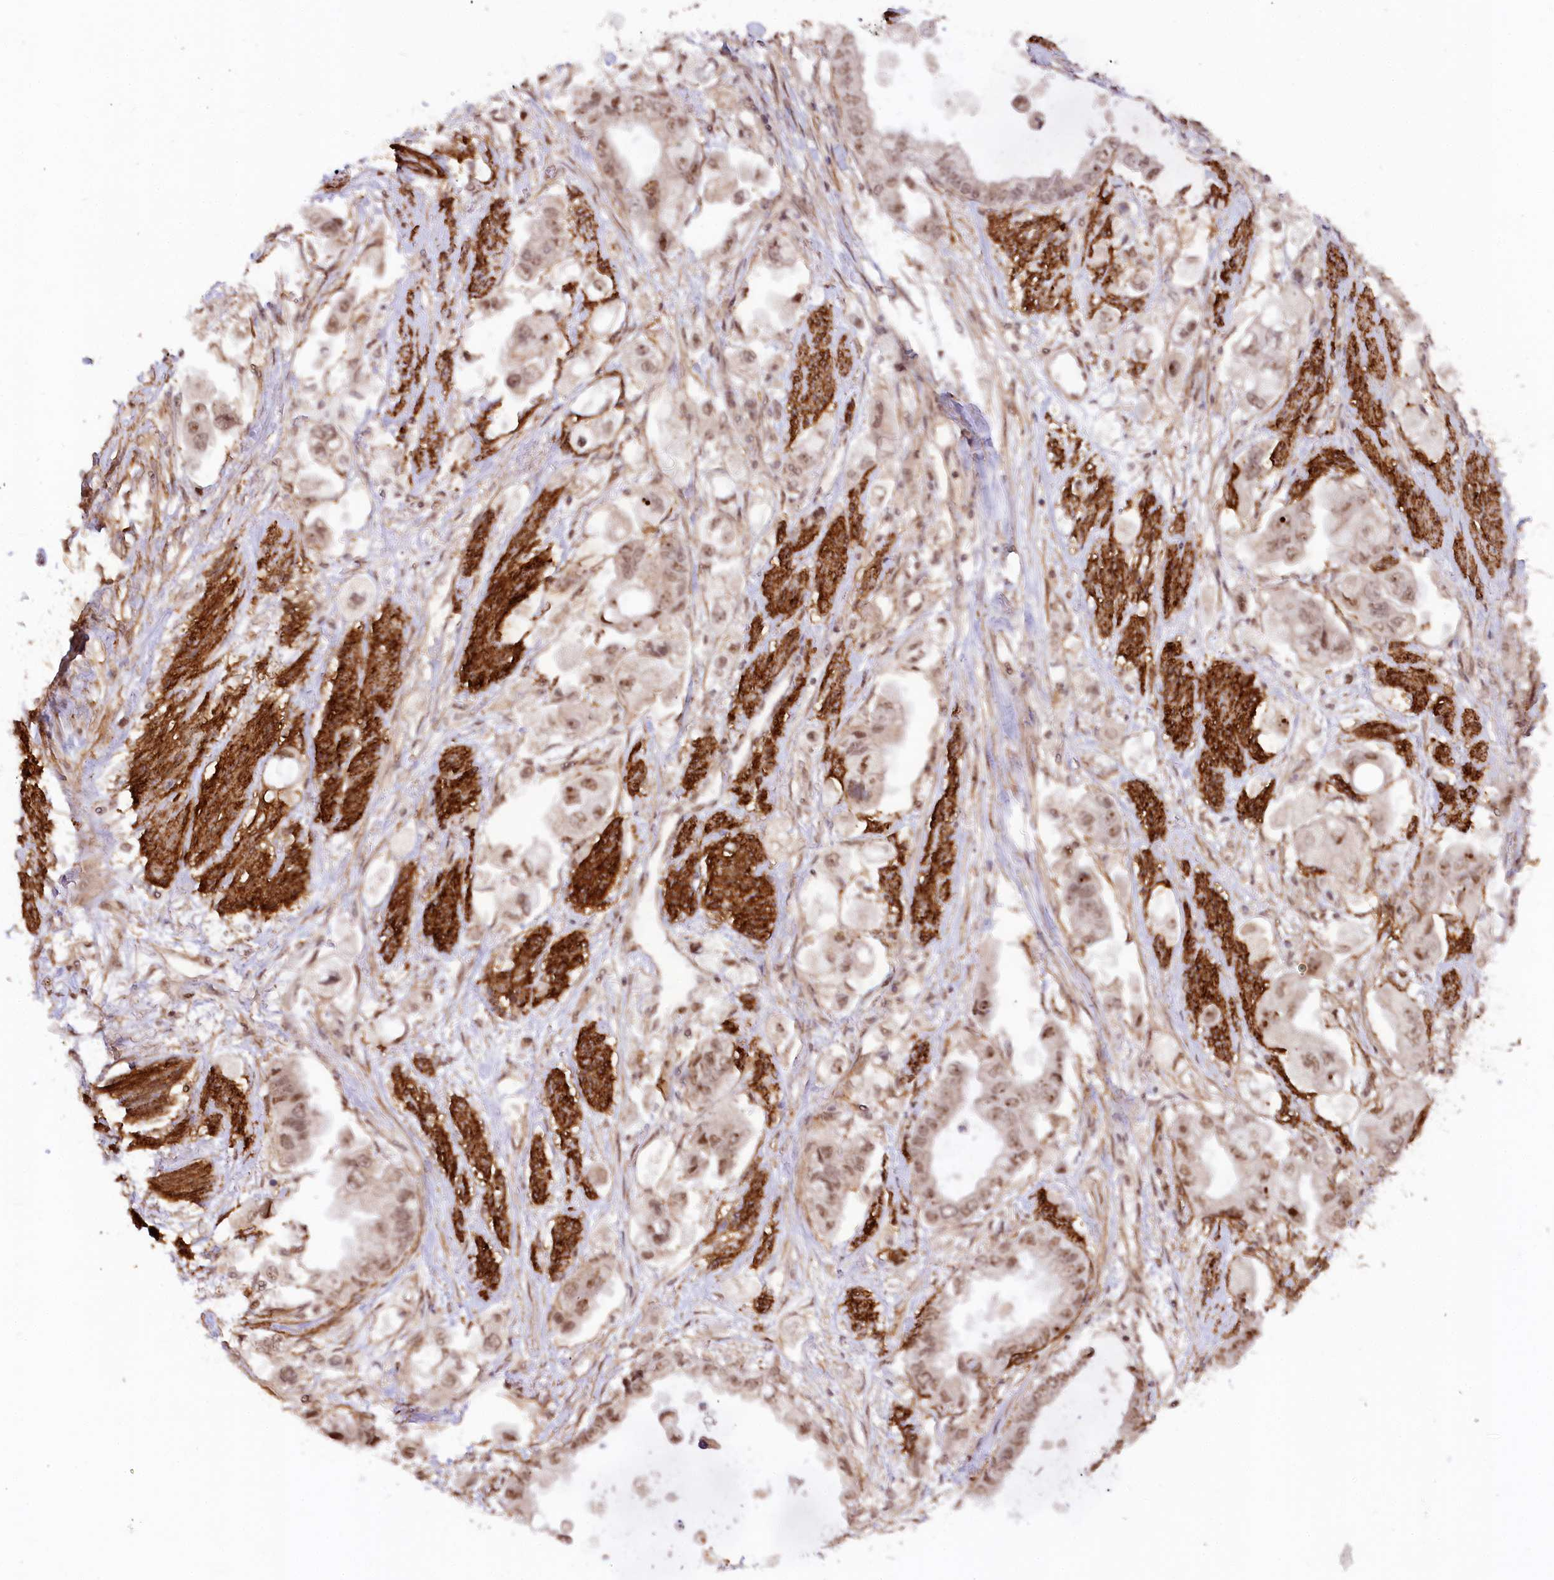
{"staining": {"intensity": "weak", "quantity": ">75%", "location": "nuclear"}, "tissue": "stomach cancer", "cell_type": "Tumor cells", "image_type": "cancer", "snomed": [{"axis": "morphology", "description": "Adenocarcinoma, NOS"}, {"axis": "topography", "description": "Stomach"}], "caption": "Stomach cancer was stained to show a protein in brown. There is low levels of weak nuclear expression in approximately >75% of tumor cells.", "gene": "GNL3L", "patient": {"sex": "male", "age": 62}}